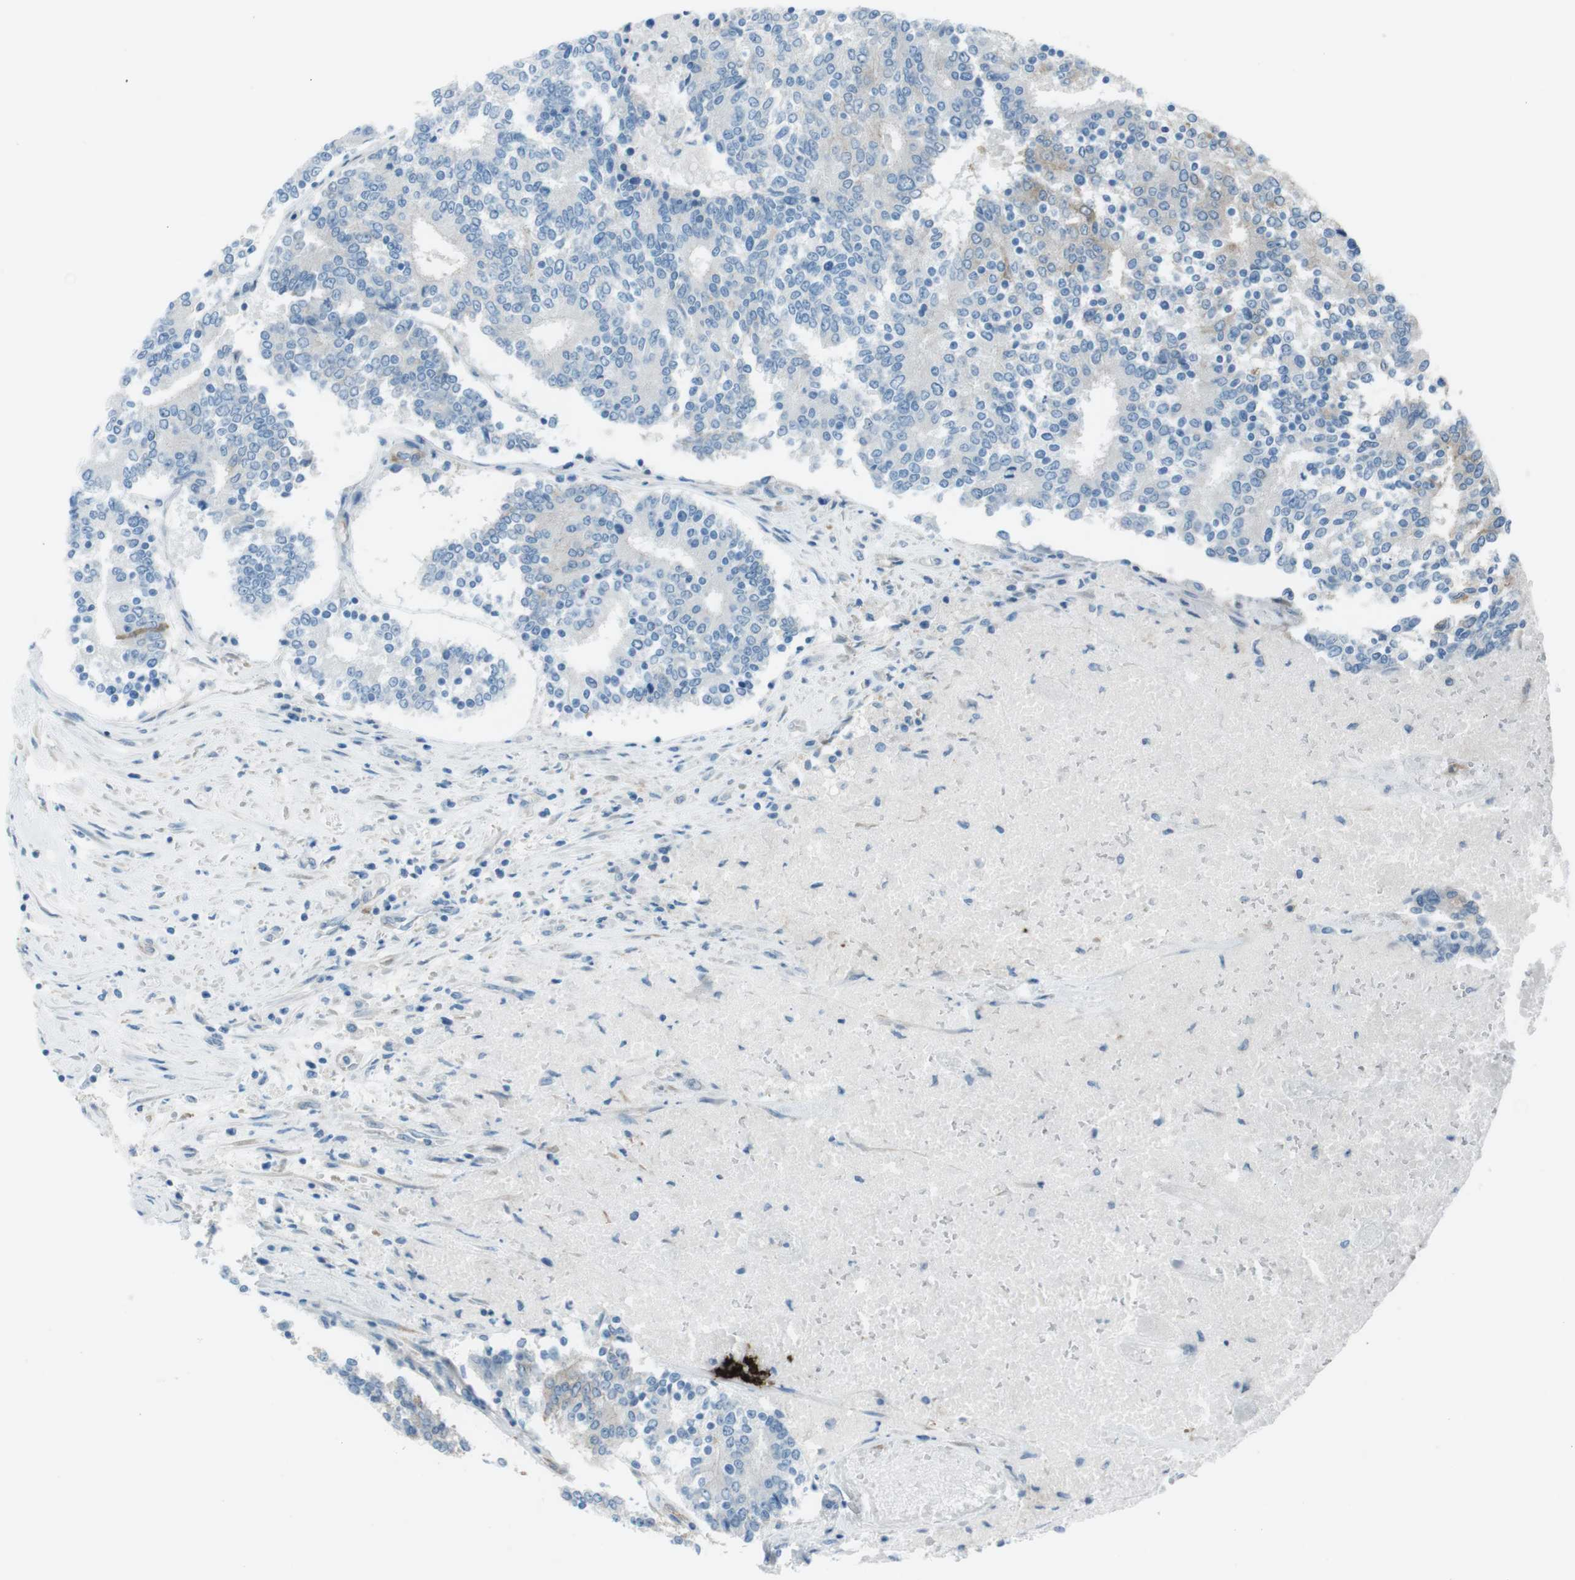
{"staining": {"intensity": "negative", "quantity": "none", "location": "none"}, "tissue": "prostate cancer", "cell_type": "Tumor cells", "image_type": "cancer", "snomed": [{"axis": "morphology", "description": "Normal tissue, NOS"}, {"axis": "morphology", "description": "Adenocarcinoma, High grade"}, {"axis": "topography", "description": "Prostate"}, {"axis": "topography", "description": "Seminal veicle"}], "caption": "This is an immunohistochemistry (IHC) histopathology image of human prostate cancer (high-grade adenocarcinoma). There is no positivity in tumor cells.", "gene": "TUBB2A", "patient": {"sex": "male", "age": 55}}